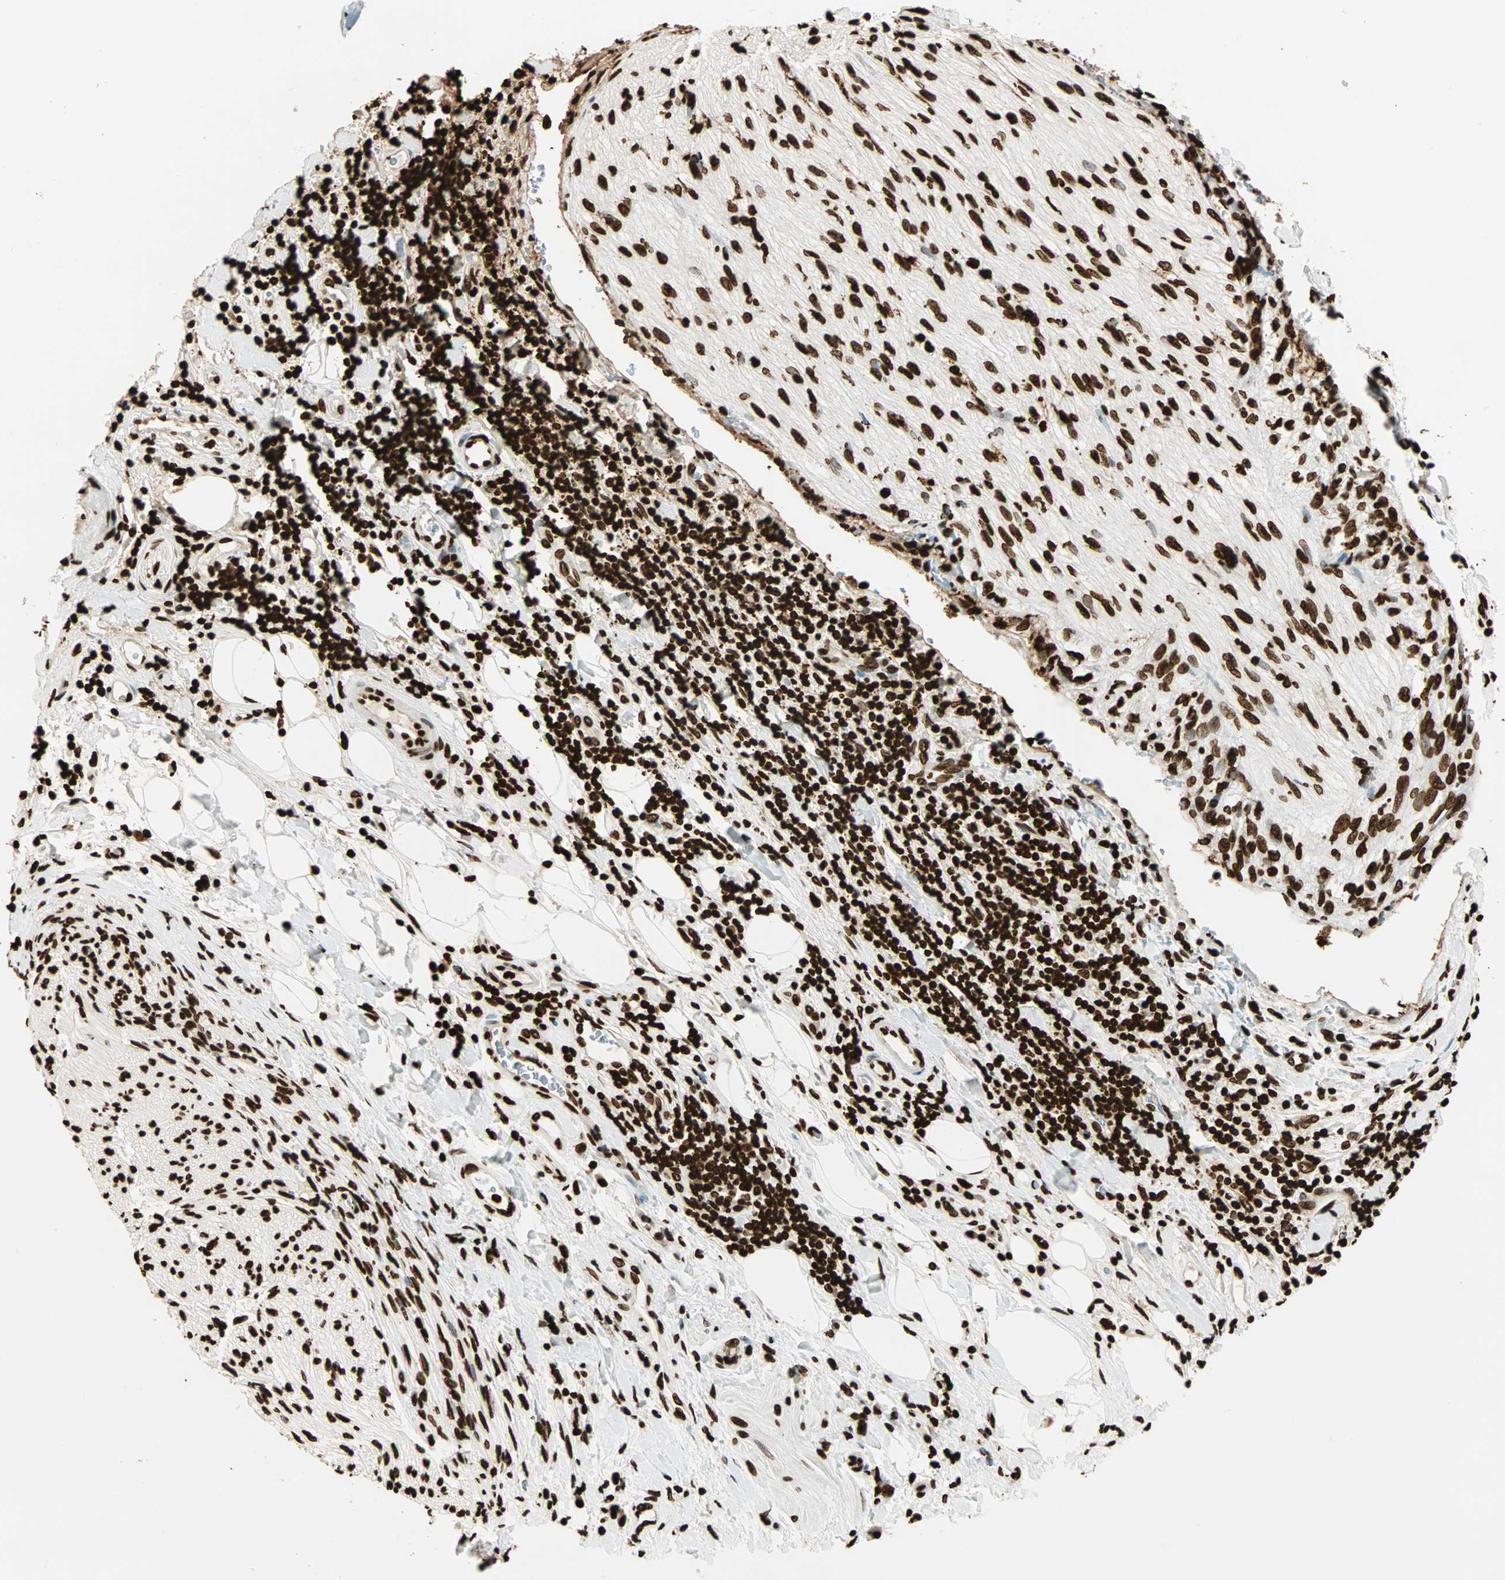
{"staining": {"intensity": "strong", "quantity": ">75%", "location": "nuclear"}, "tissue": "liver cancer", "cell_type": "Tumor cells", "image_type": "cancer", "snomed": [{"axis": "morphology", "description": "Normal tissue, NOS"}, {"axis": "morphology", "description": "Cholangiocarcinoma"}, {"axis": "topography", "description": "Liver"}, {"axis": "topography", "description": "Peripheral nerve tissue"}], "caption": "DAB (3,3'-diaminobenzidine) immunohistochemical staining of human liver cholangiocarcinoma shows strong nuclear protein expression in about >75% of tumor cells.", "gene": "GLI2", "patient": {"sex": "male", "age": 50}}